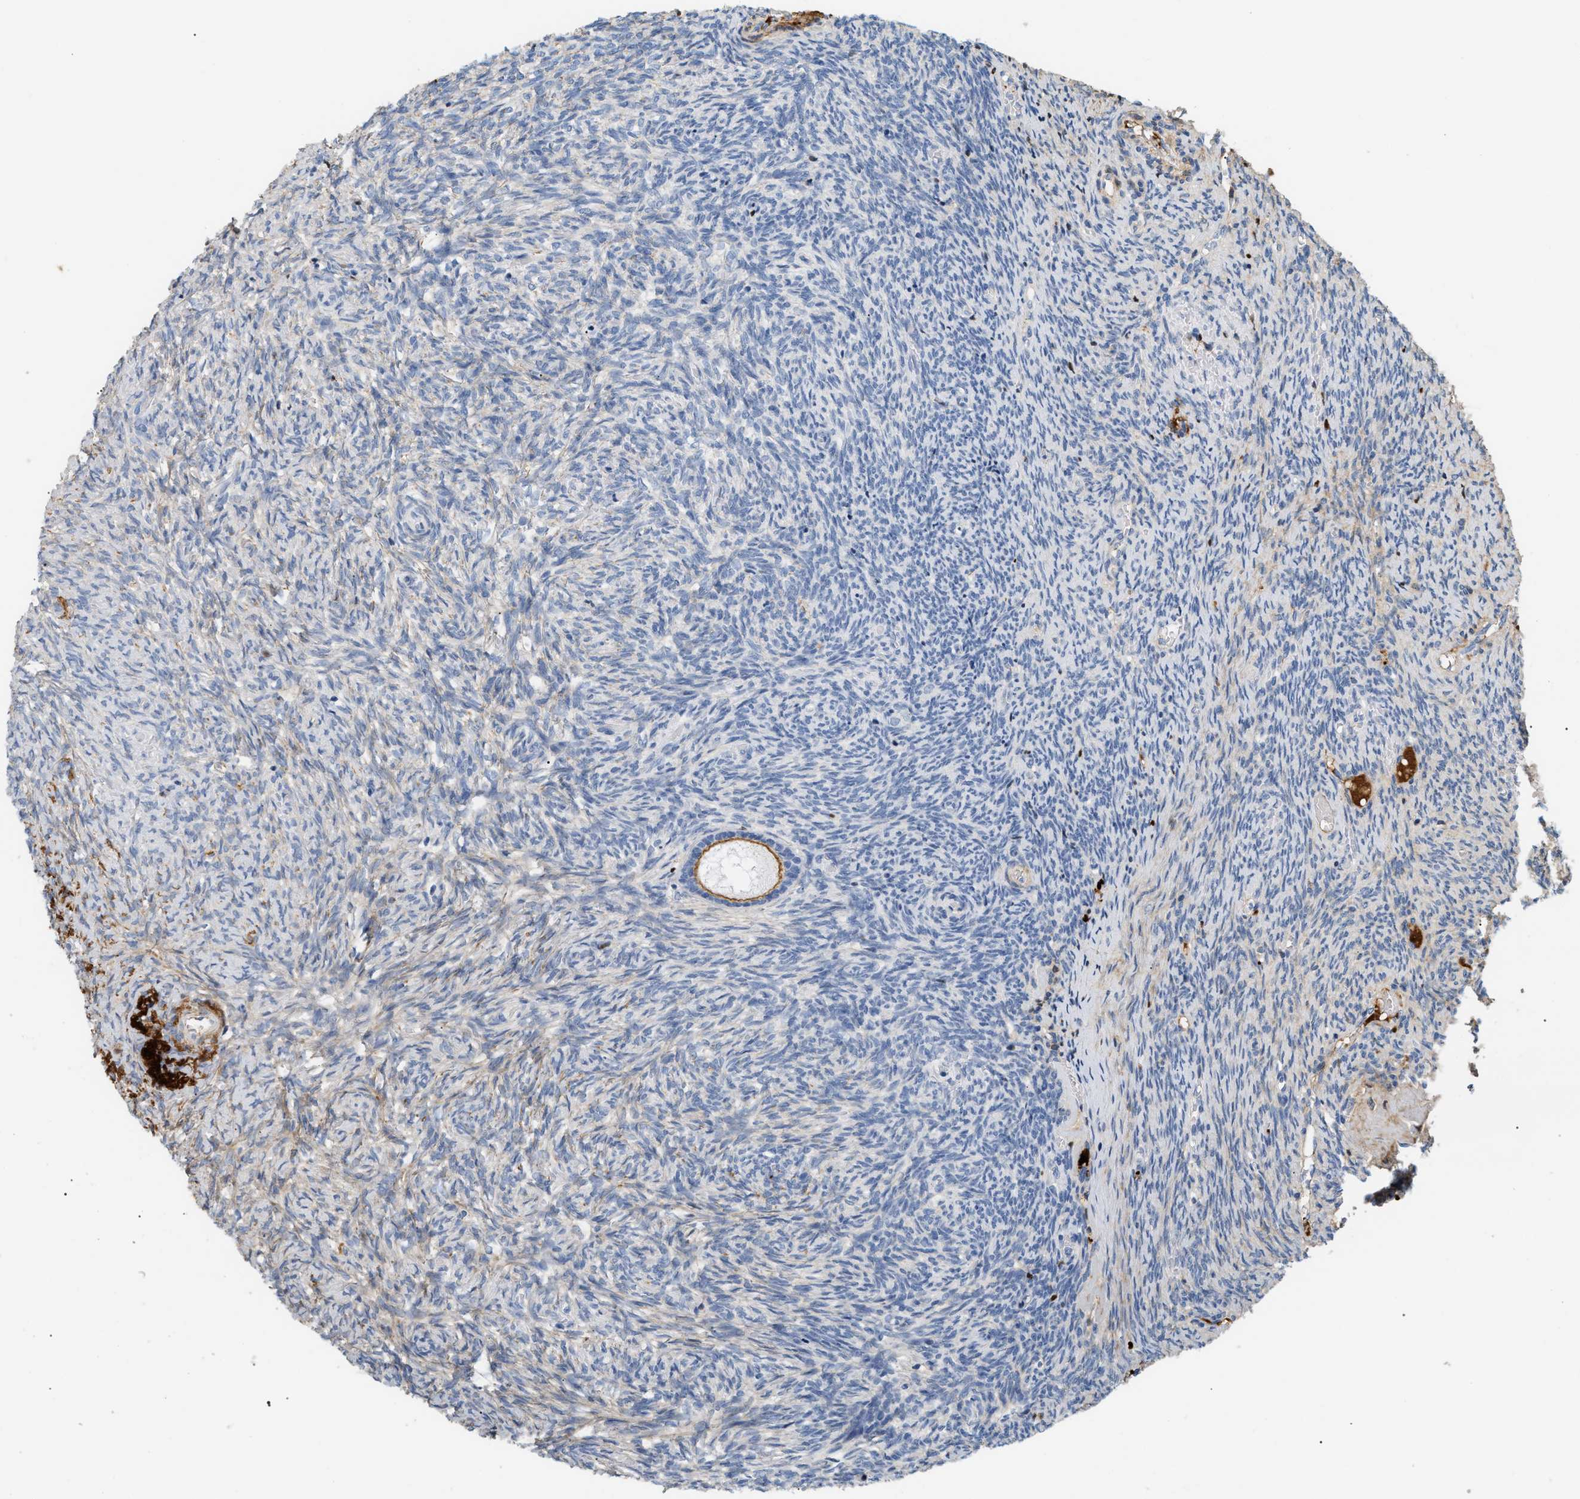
{"staining": {"intensity": "moderate", "quantity": ">75%", "location": "cytoplasmic/membranous"}, "tissue": "ovary", "cell_type": "Follicle cells", "image_type": "normal", "snomed": [{"axis": "morphology", "description": "Normal tissue, NOS"}, {"axis": "topography", "description": "Ovary"}], "caption": "Protein staining demonstrates moderate cytoplasmic/membranous expression in approximately >75% of follicle cells in benign ovary.", "gene": "CFH", "patient": {"sex": "female", "age": 41}}